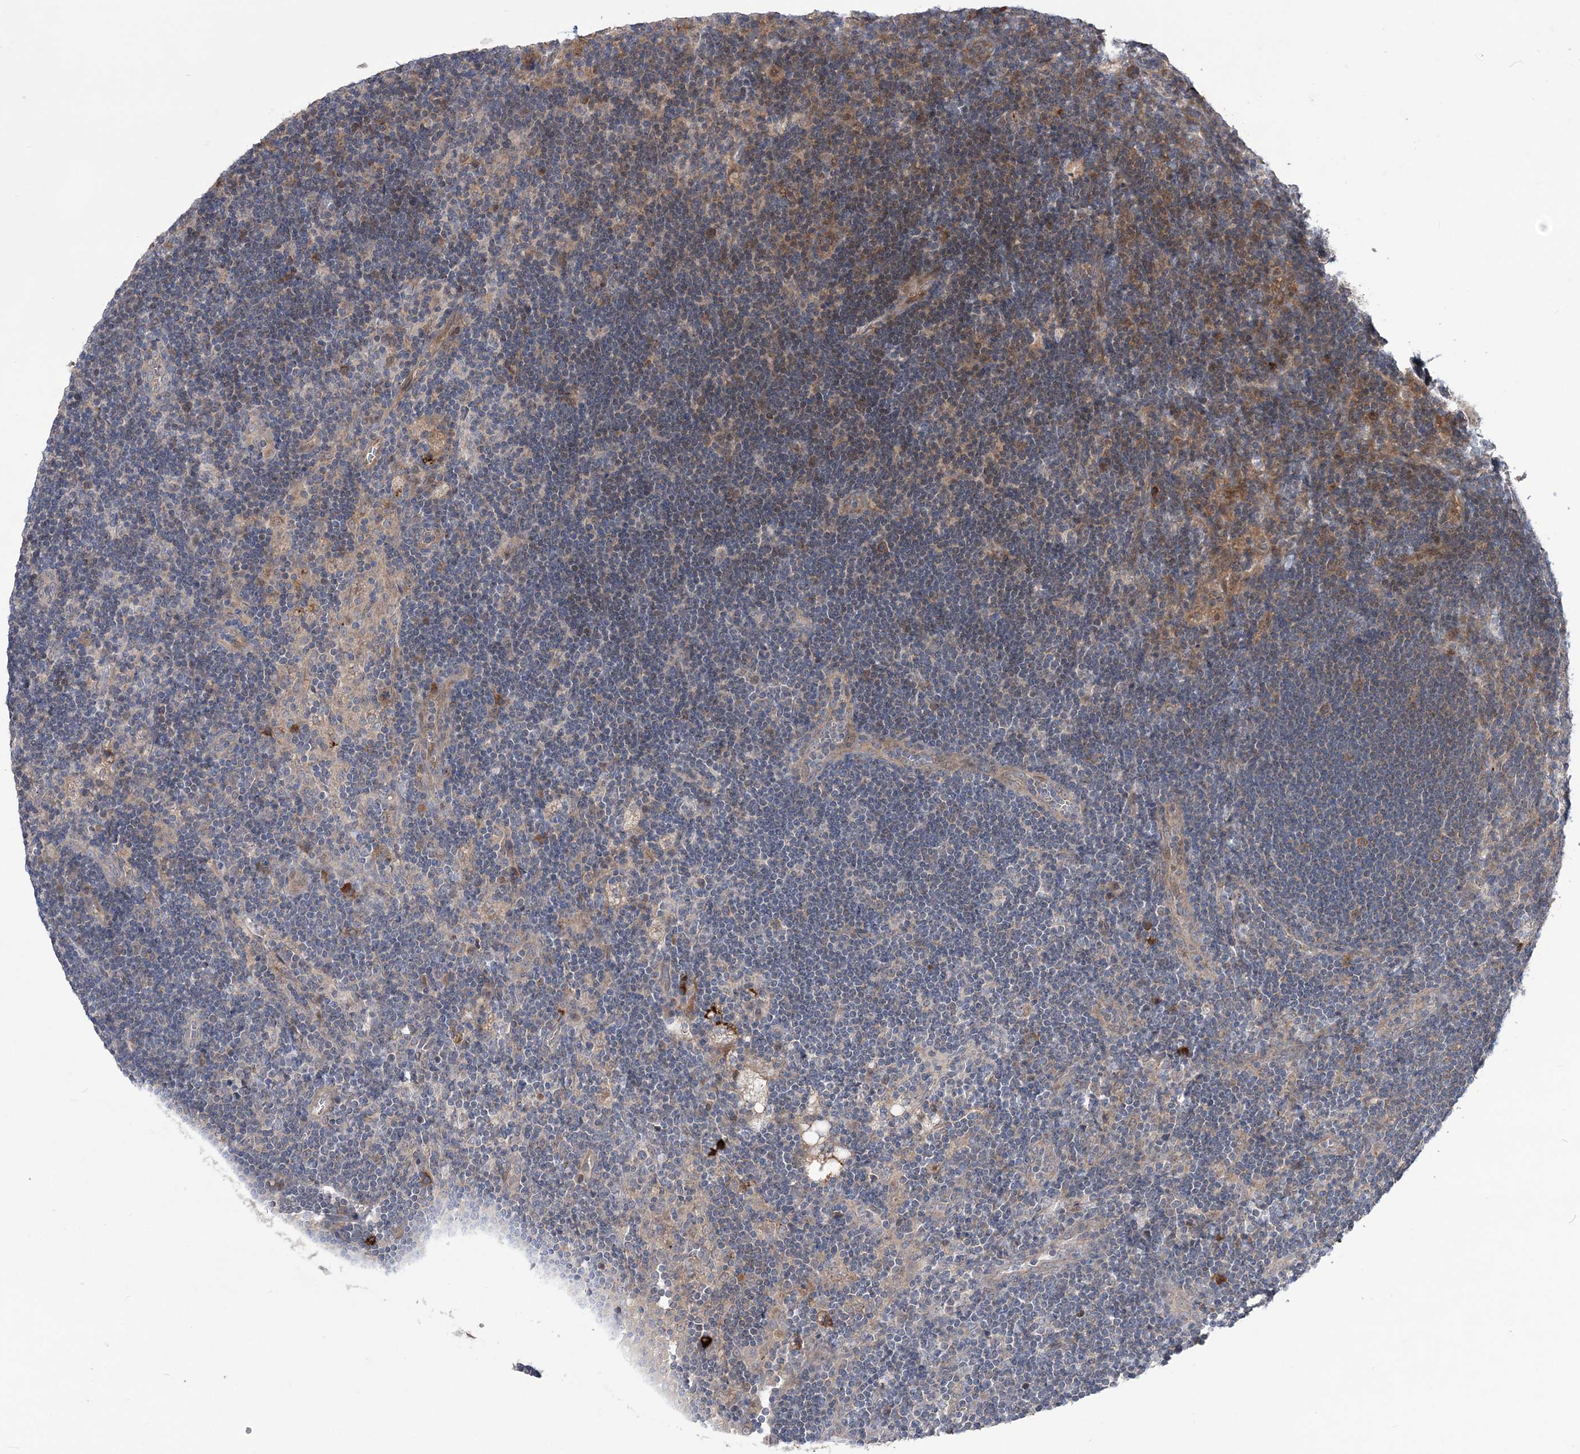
{"staining": {"intensity": "weak", "quantity": "<25%", "location": "cytoplasmic/membranous"}, "tissue": "lymph node", "cell_type": "Germinal center cells", "image_type": "normal", "snomed": [{"axis": "morphology", "description": "Normal tissue, NOS"}, {"axis": "topography", "description": "Lymph node"}], "caption": "Immunohistochemistry of normal human lymph node reveals no staining in germinal center cells.", "gene": "MTRF1L", "patient": {"sex": "male", "age": 24}}